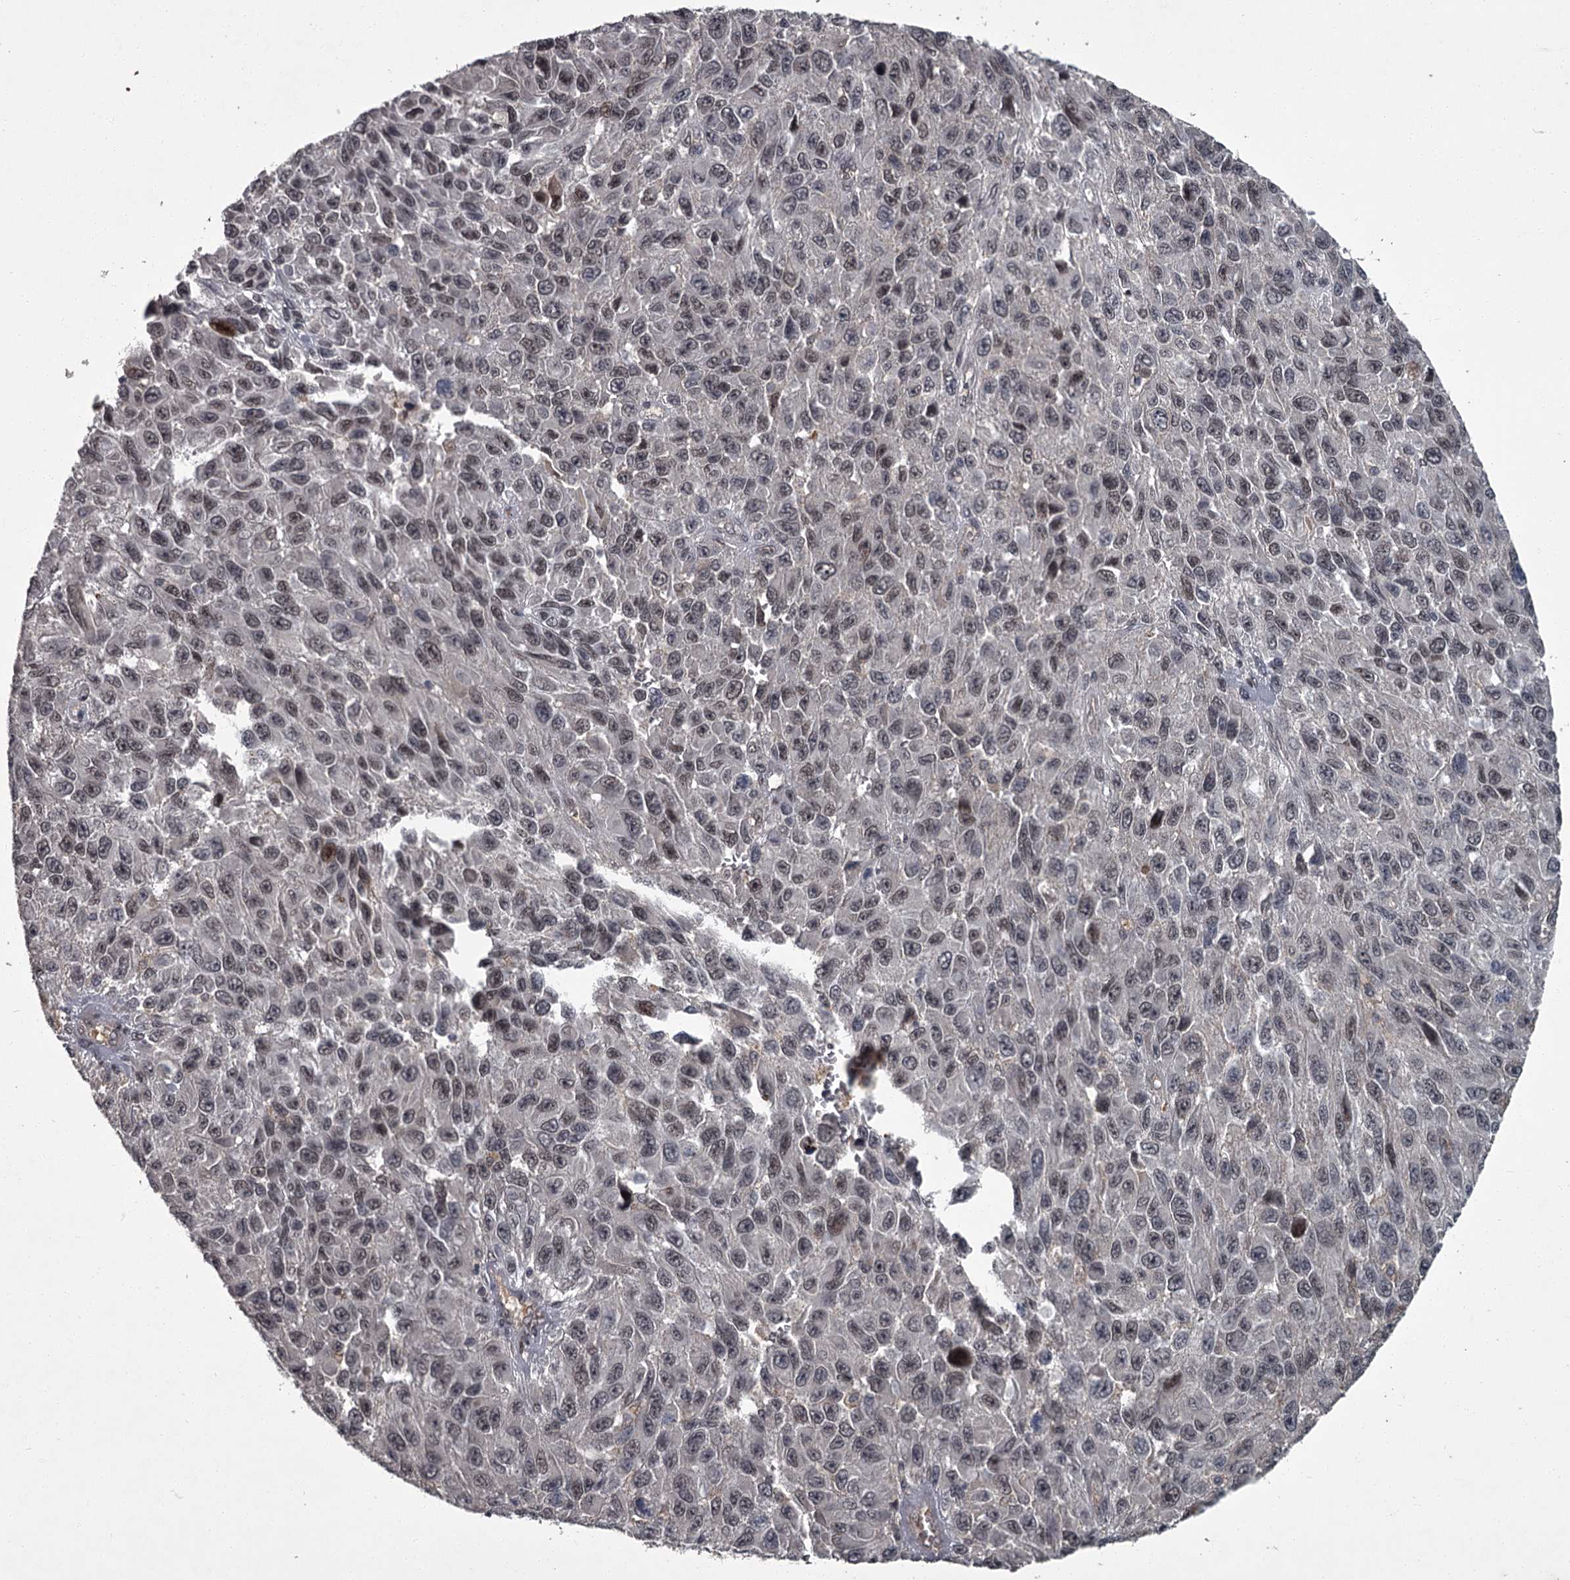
{"staining": {"intensity": "weak", "quantity": ">75%", "location": "nuclear"}, "tissue": "melanoma", "cell_type": "Tumor cells", "image_type": "cancer", "snomed": [{"axis": "morphology", "description": "Normal tissue, NOS"}, {"axis": "morphology", "description": "Malignant melanoma, NOS"}, {"axis": "topography", "description": "Skin"}], "caption": "A photomicrograph of melanoma stained for a protein reveals weak nuclear brown staining in tumor cells.", "gene": "FLVCR2", "patient": {"sex": "female", "age": 96}}